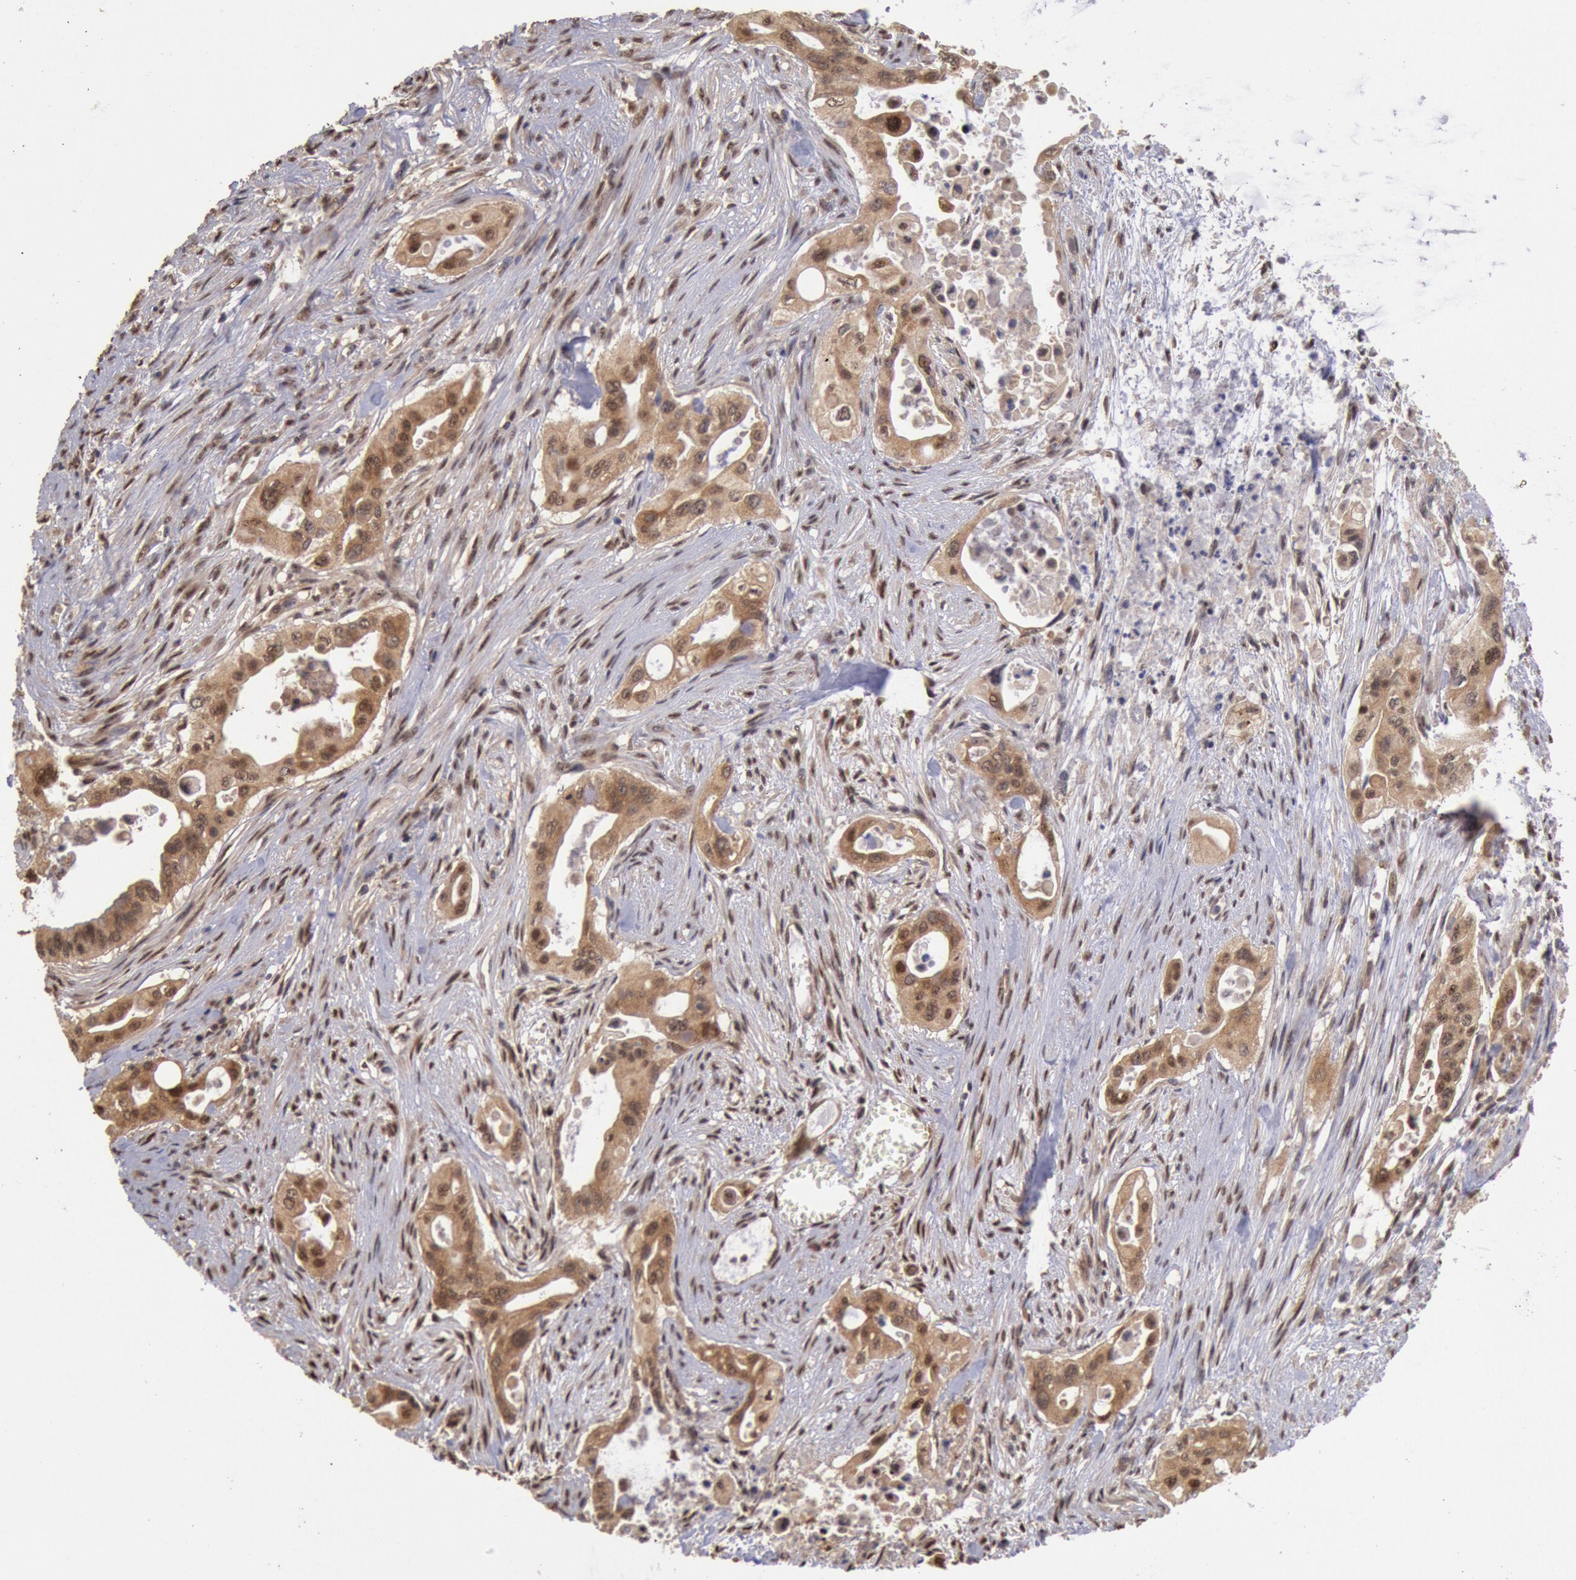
{"staining": {"intensity": "weak", "quantity": ">75%", "location": "cytoplasmic/membranous,nuclear"}, "tissue": "pancreatic cancer", "cell_type": "Tumor cells", "image_type": "cancer", "snomed": [{"axis": "morphology", "description": "Adenocarcinoma, NOS"}, {"axis": "topography", "description": "Pancreas"}], "caption": "This micrograph shows adenocarcinoma (pancreatic) stained with IHC to label a protein in brown. The cytoplasmic/membranous and nuclear of tumor cells show weak positivity for the protein. Nuclei are counter-stained blue.", "gene": "STX17", "patient": {"sex": "male", "age": 77}}